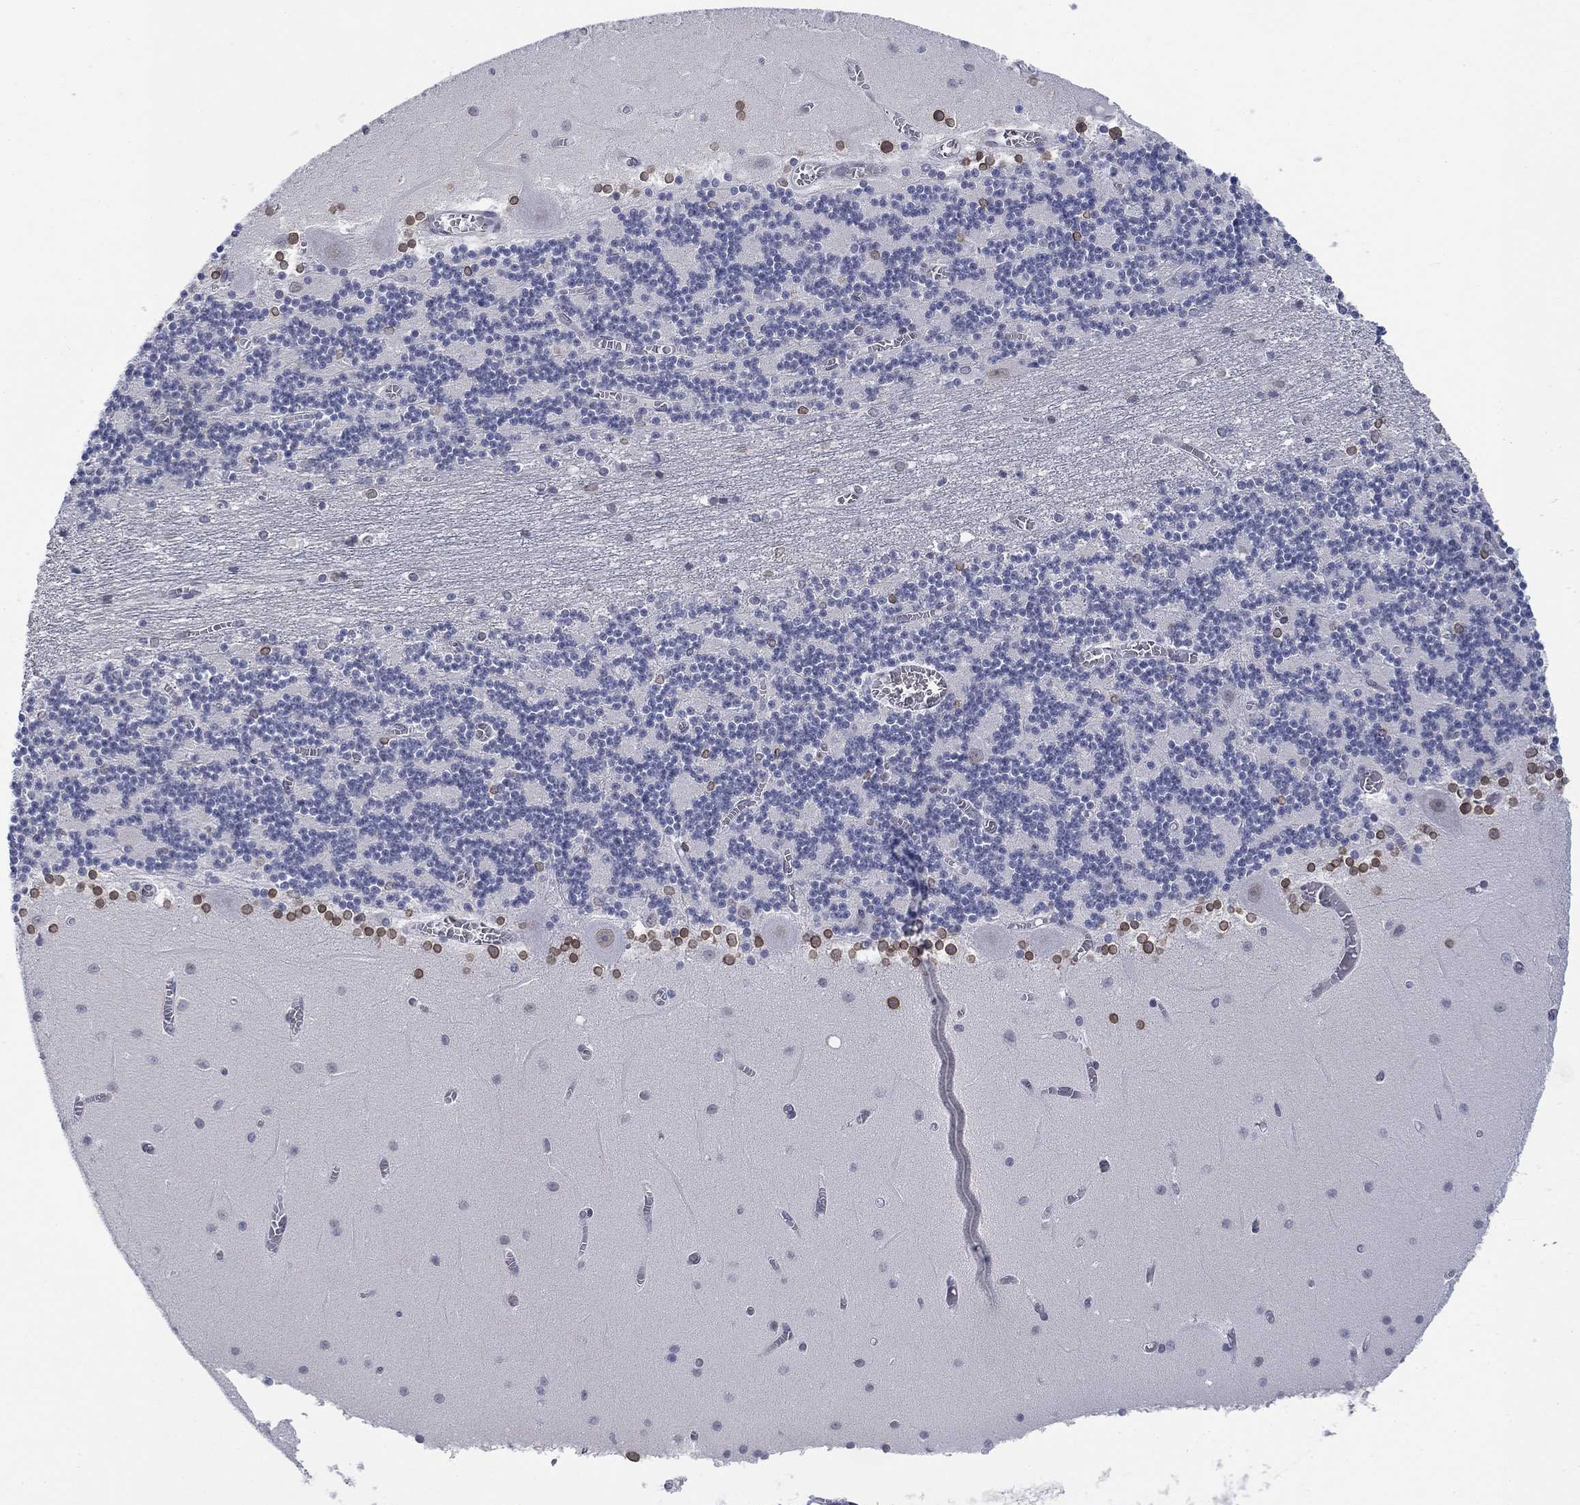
{"staining": {"intensity": "weak", "quantity": "<25%", "location": "nuclear"}, "tissue": "cerebellum", "cell_type": "Cells in granular layer", "image_type": "normal", "snomed": [{"axis": "morphology", "description": "Normal tissue, NOS"}, {"axis": "topography", "description": "Cerebellum"}], "caption": "This photomicrograph is of normal cerebellum stained with immunohistochemistry (IHC) to label a protein in brown with the nuclei are counter-stained blue. There is no expression in cells in granular layer.", "gene": "TOR1AIP1", "patient": {"sex": "female", "age": 28}}